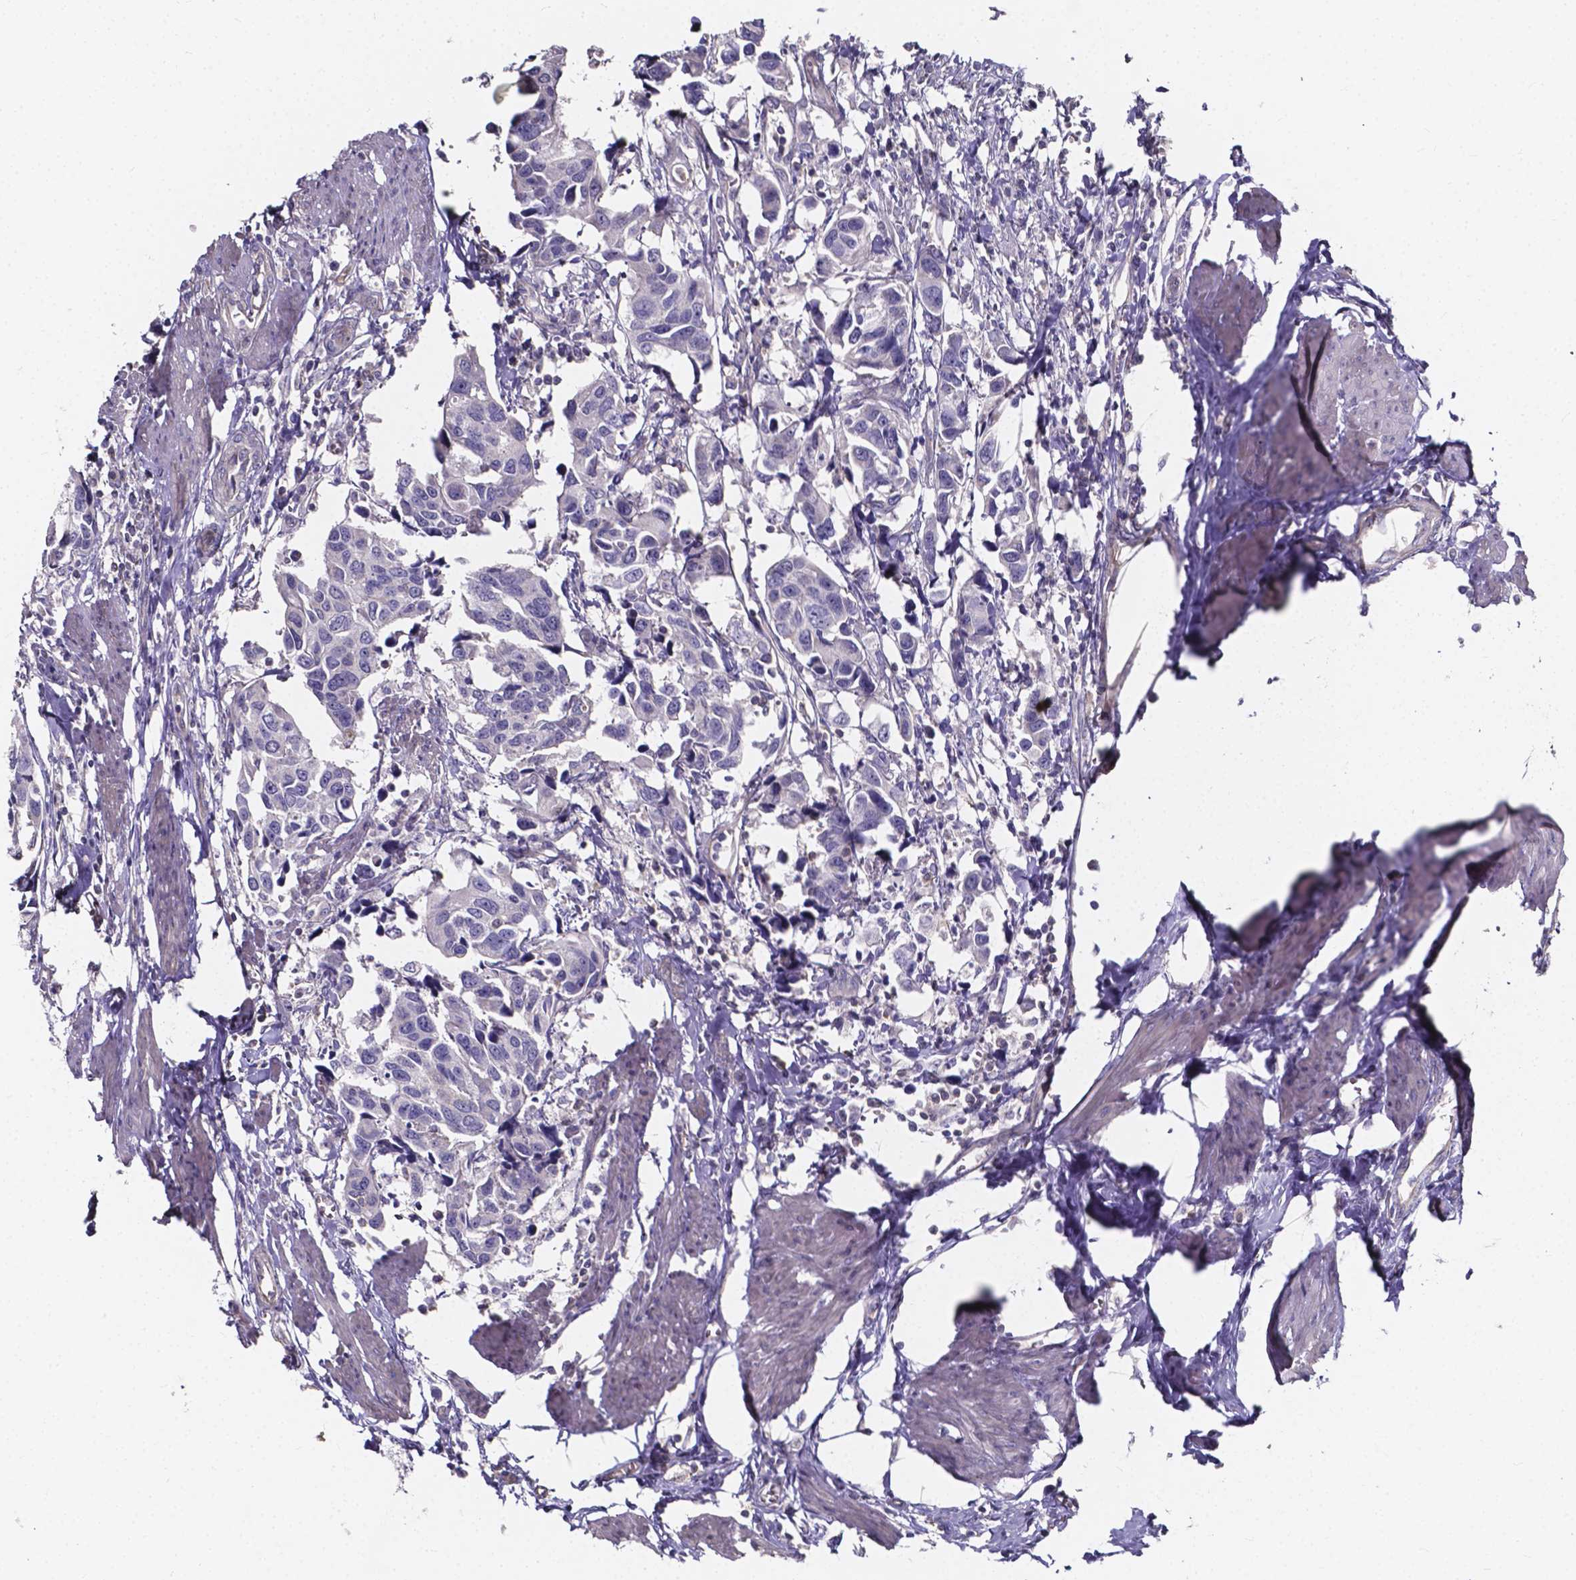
{"staining": {"intensity": "negative", "quantity": "none", "location": "none"}, "tissue": "urothelial cancer", "cell_type": "Tumor cells", "image_type": "cancer", "snomed": [{"axis": "morphology", "description": "Urothelial carcinoma, High grade"}, {"axis": "topography", "description": "Urinary bladder"}], "caption": "Immunohistochemistry (IHC) of human high-grade urothelial carcinoma shows no positivity in tumor cells.", "gene": "THEMIS", "patient": {"sex": "male", "age": 60}}